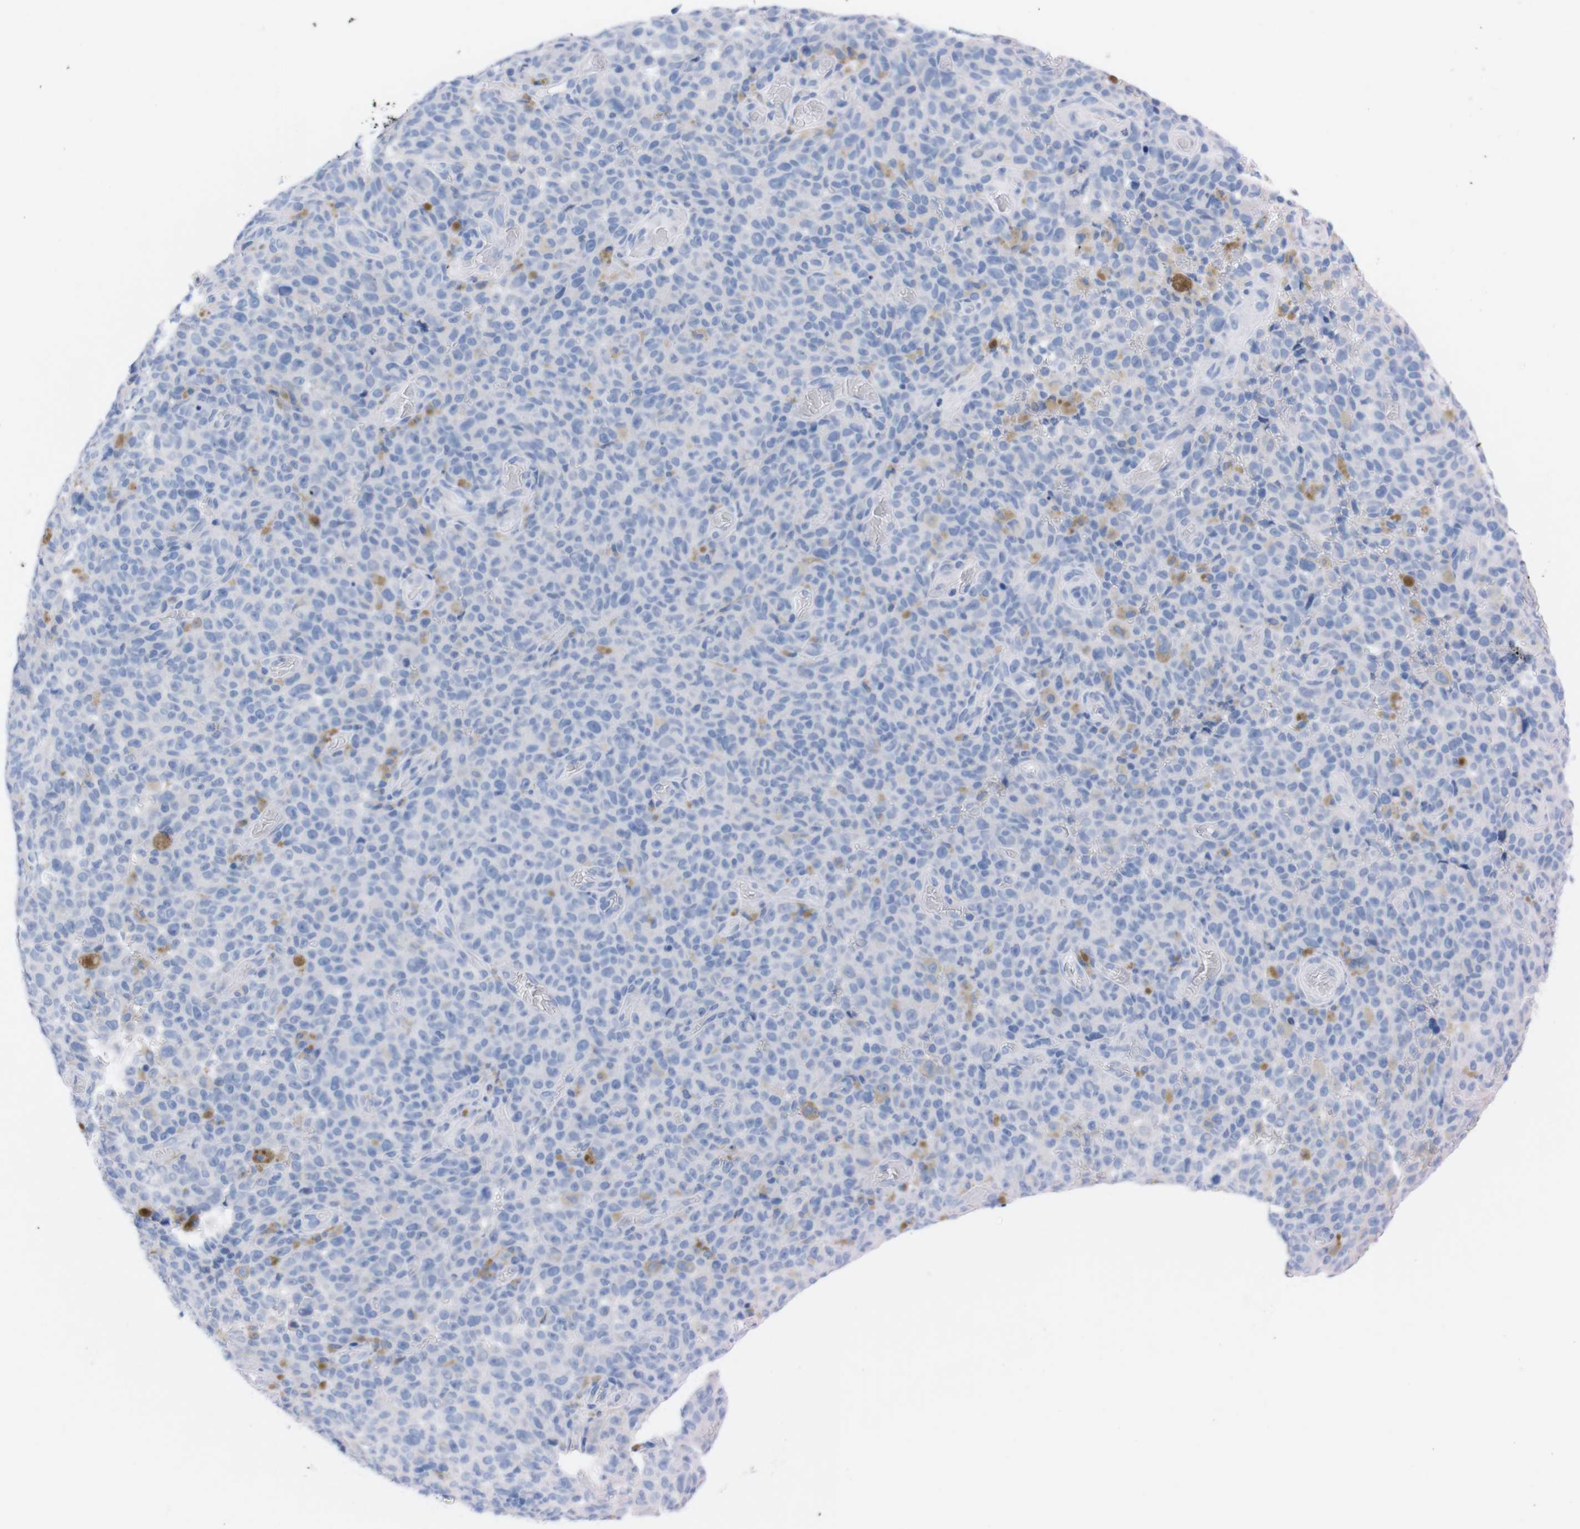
{"staining": {"intensity": "moderate", "quantity": "<25%", "location": "cytoplasmic/membranous"}, "tissue": "melanoma", "cell_type": "Tumor cells", "image_type": "cancer", "snomed": [{"axis": "morphology", "description": "Malignant melanoma, NOS"}, {"axis": "topography", "description": "Skin"}], "caption": "DAB (3,3'-diaminobenzidine) immunohistochemical staining of human malignant melanoma displays moderate cytoplasmic/membranous protein staining in approximately <25% of tumor cells.", "gene": "TMEM243", "patient": {"sex": "female", "age": 82}}